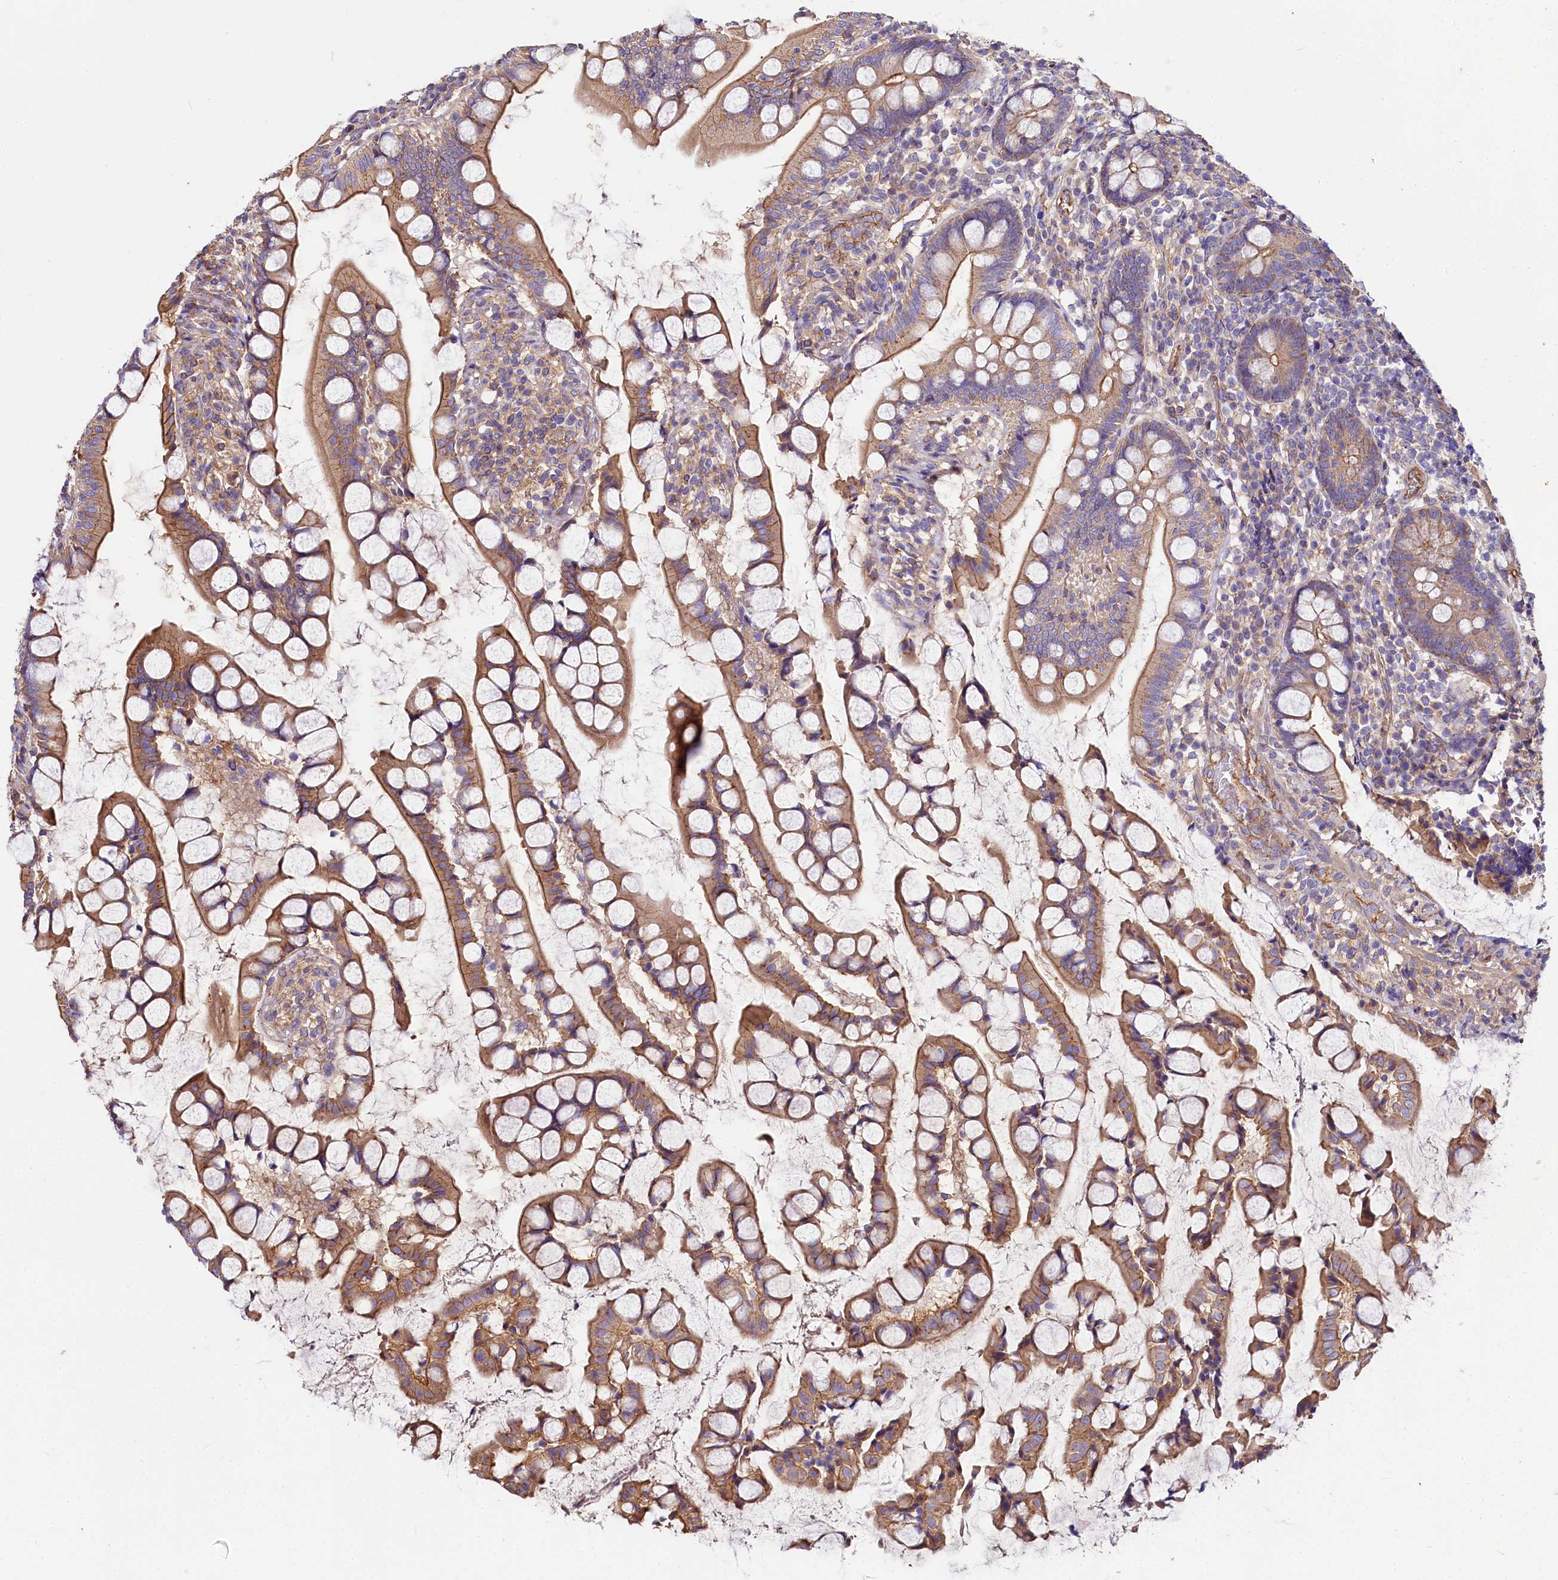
{"staining": {"intensity": "moderate", "quantity": ">75%", "location": "cytoplasmic/membranous"}, "tissue": "small intestine", "cell_type": "Glandular cells", "image_type": "normal", "snomed": [{"axis": "morphology", "description": "Normal tissue, NOS"}, {"axis": "topography", "description": "Small intestine"}], "caption": "High-power microscopy captured an immunohistochemistry micrograph of unremarkable small intestine, revealing moderate cytoplasmic/membranous expression in about >75% of glandular cells.", "gene": "FCHSD2", "patient": {"sex": "male", "age": 52}}